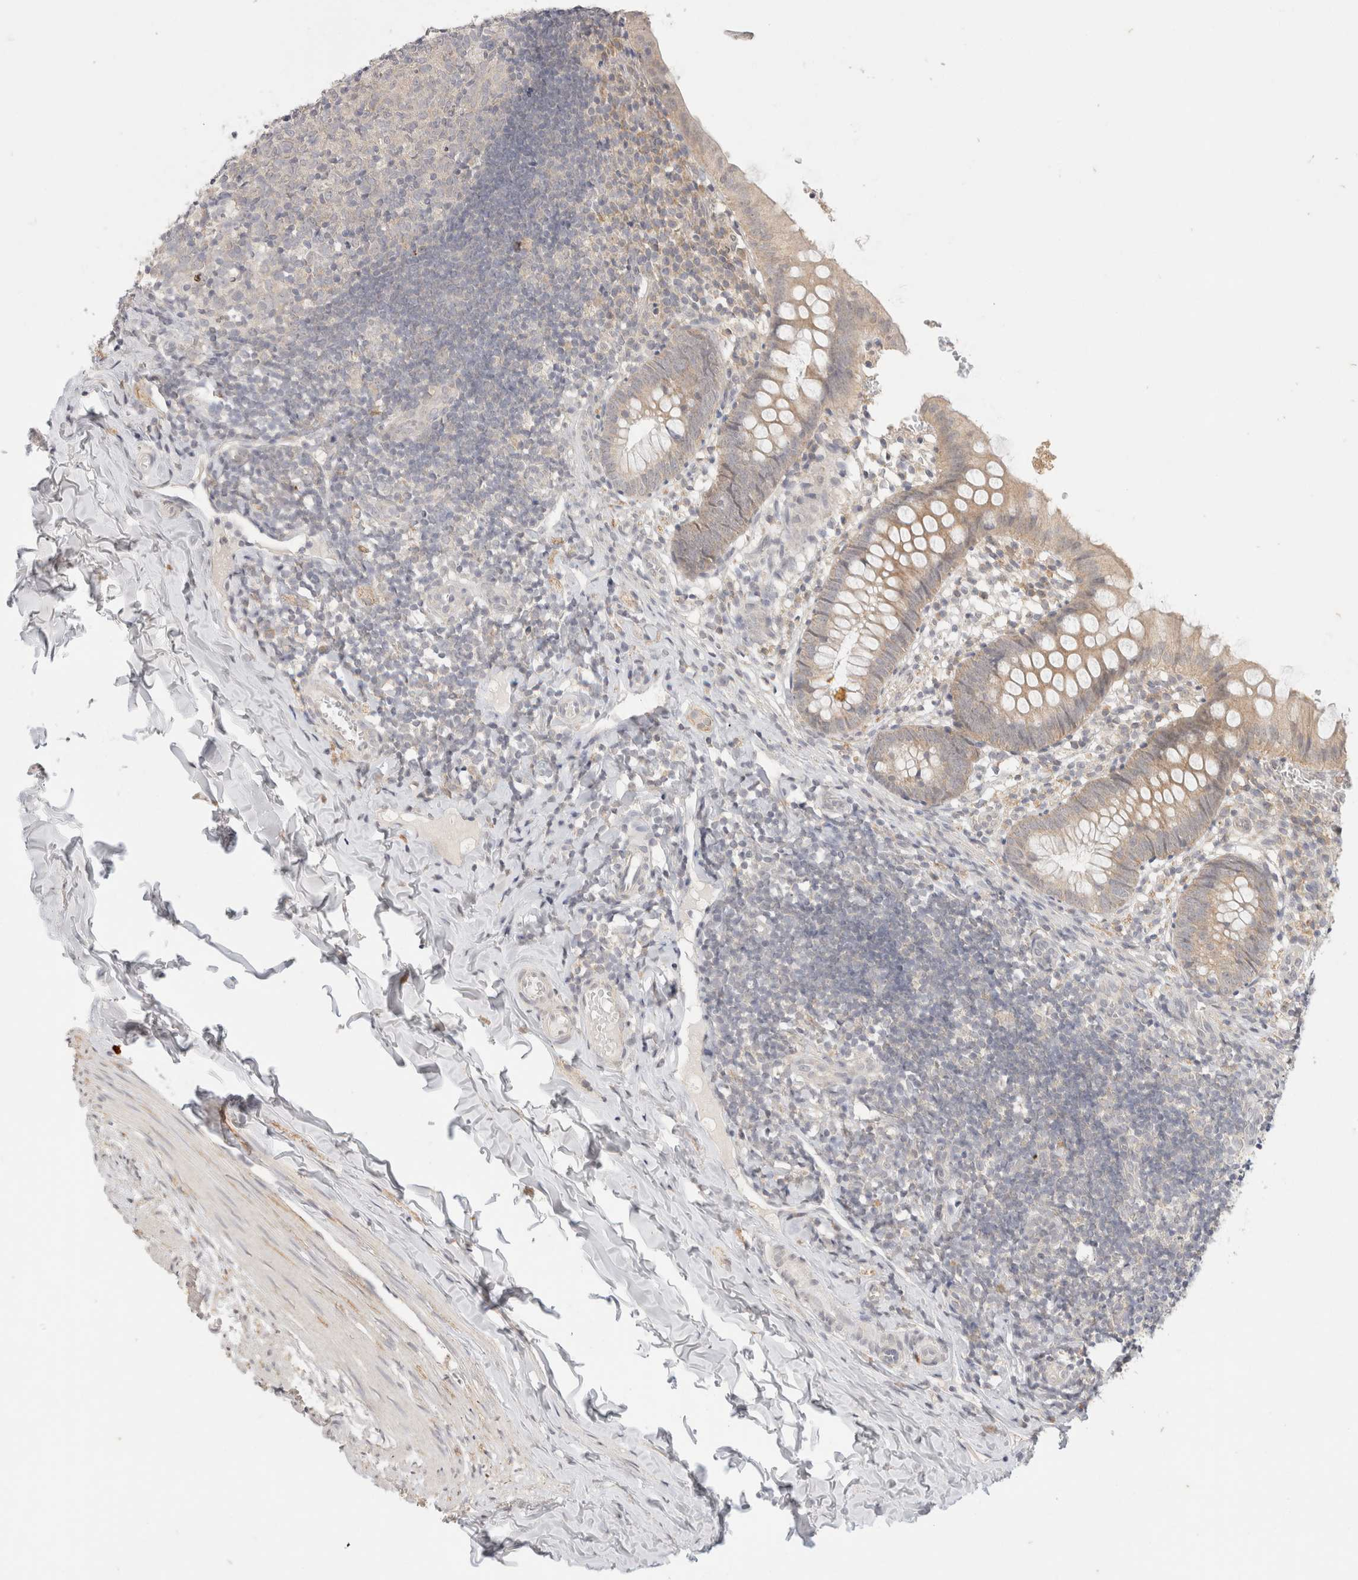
{"staining": {"intensity": "weak", "quantity": ">75%", "location": "cytoplasmic/membranous"}, "tissue": "appendix", "cell_type": "Glandular cells", "image_type": "normal", "snomed": [{"axis": "morphology", "description": "Normal tissue, NOS"}, {"axis": "topography", "description": "Appendix"}], "caption": "Brown immunohistochemical staining in benign human appendix exhibits weak cytoplasmic/membranous staining in approximately >75% of glandular cells. Immunohistochemistry stains the protein in brown and the nuclei are stained blue.", "gene": "CHRM4", "patient": {"sex": "male", "age": 8}}